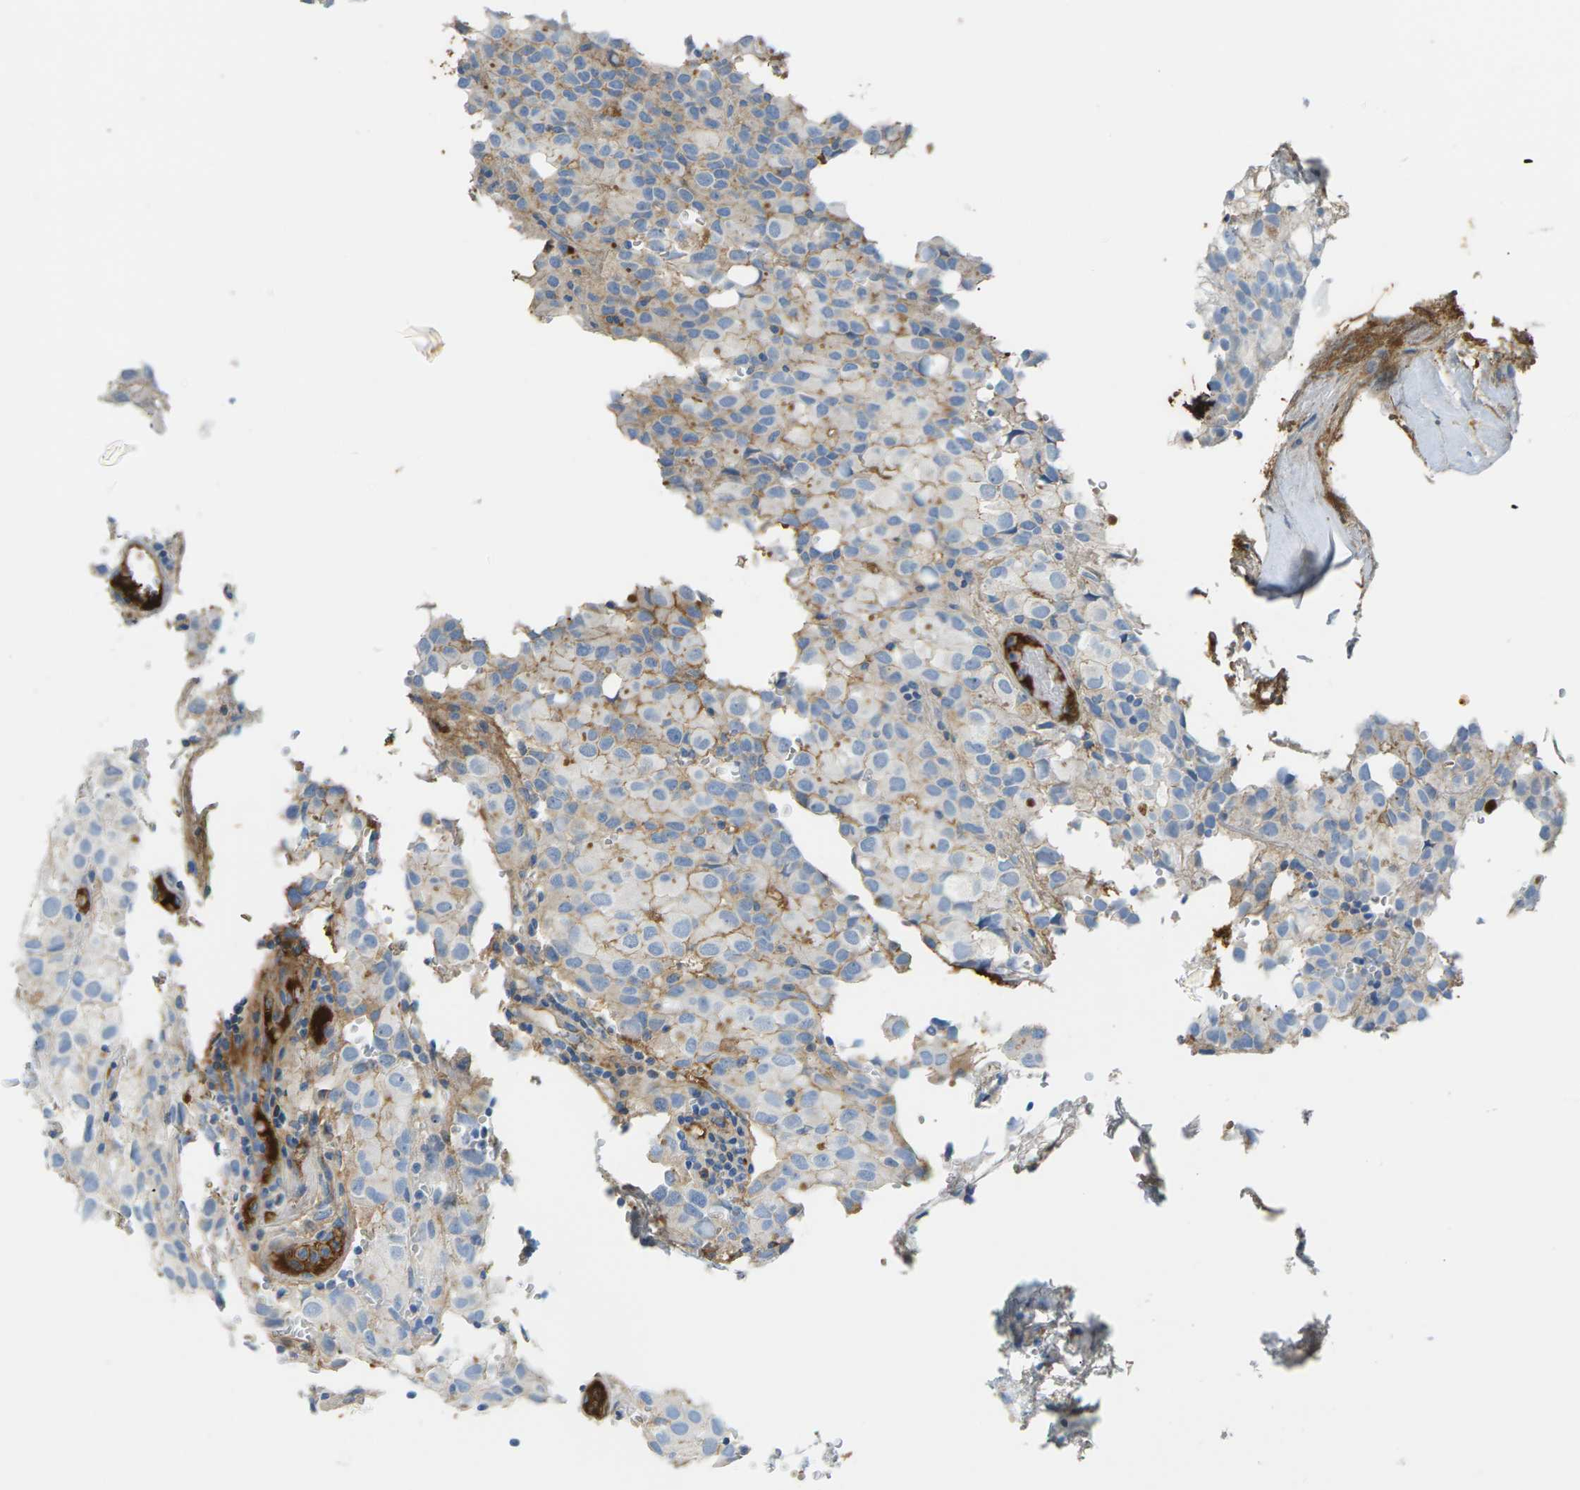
{"staining": {"intensity": "moderate", "quantity": "<25%", "location": "cytoplasmic/membranous"}, "tissue": "glioma", "cell_type": "Tumor cells", "image_type": "cancer", "snomed": [{"axis": "morphology", "description": "Glioma, malignant, High grade"}, {"axis": "topography", "description": "Brain"}], "caption": "Protein staining of glioma tissue demonstrates moderate cytoplasmic/membranous positivity in approximately <25% of tumor cells.", "gene": "CFI", "patient": {"sex": "male", "age": 32}}